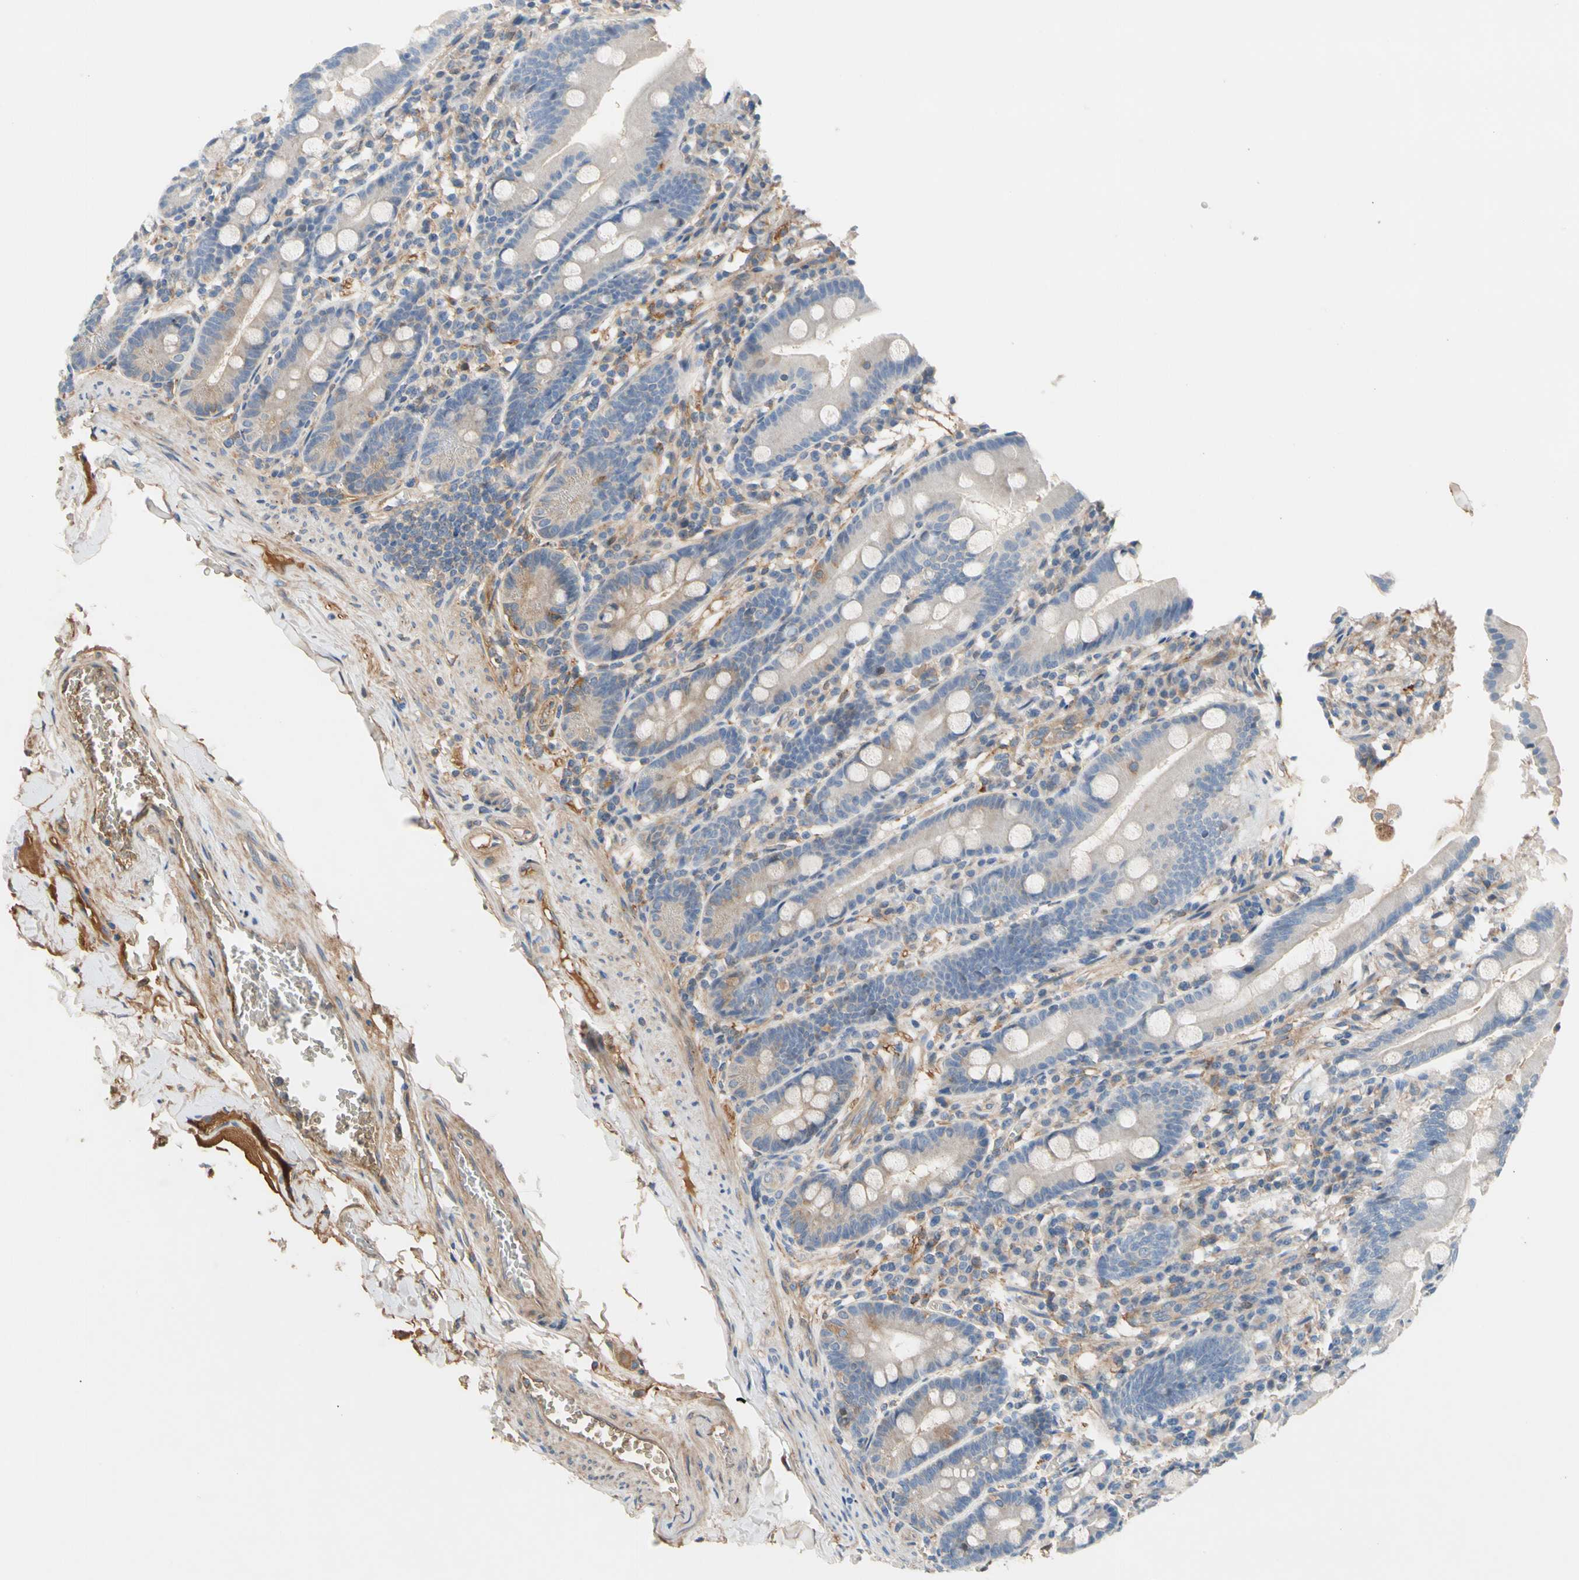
{"staining": {"intensity": "weak", "quantity": "25%-75%", "location": "cytoplasmic/membranous"}, "tissue": "duodenum", "cell_type": "Glandular cells", "image_type": "normal", "snomed": [{"axis": "morphology", "description": "Normal tissue, NOS"}, {"axis": "topography", "description": "Duodenum"}], "caption": "An immunohistochemistry micrograph of benign tissue is shown. Protein staining in brown shows weak cytoplasmic/membranous positivity in duodenum within glandular cells. (DAB (3,3'-diaminobenzidine) IHC, brown staining for protein, blue staining for nuclei).", "gene": "ENTREP3", "patient": {"sex": "male", "age": 50}}